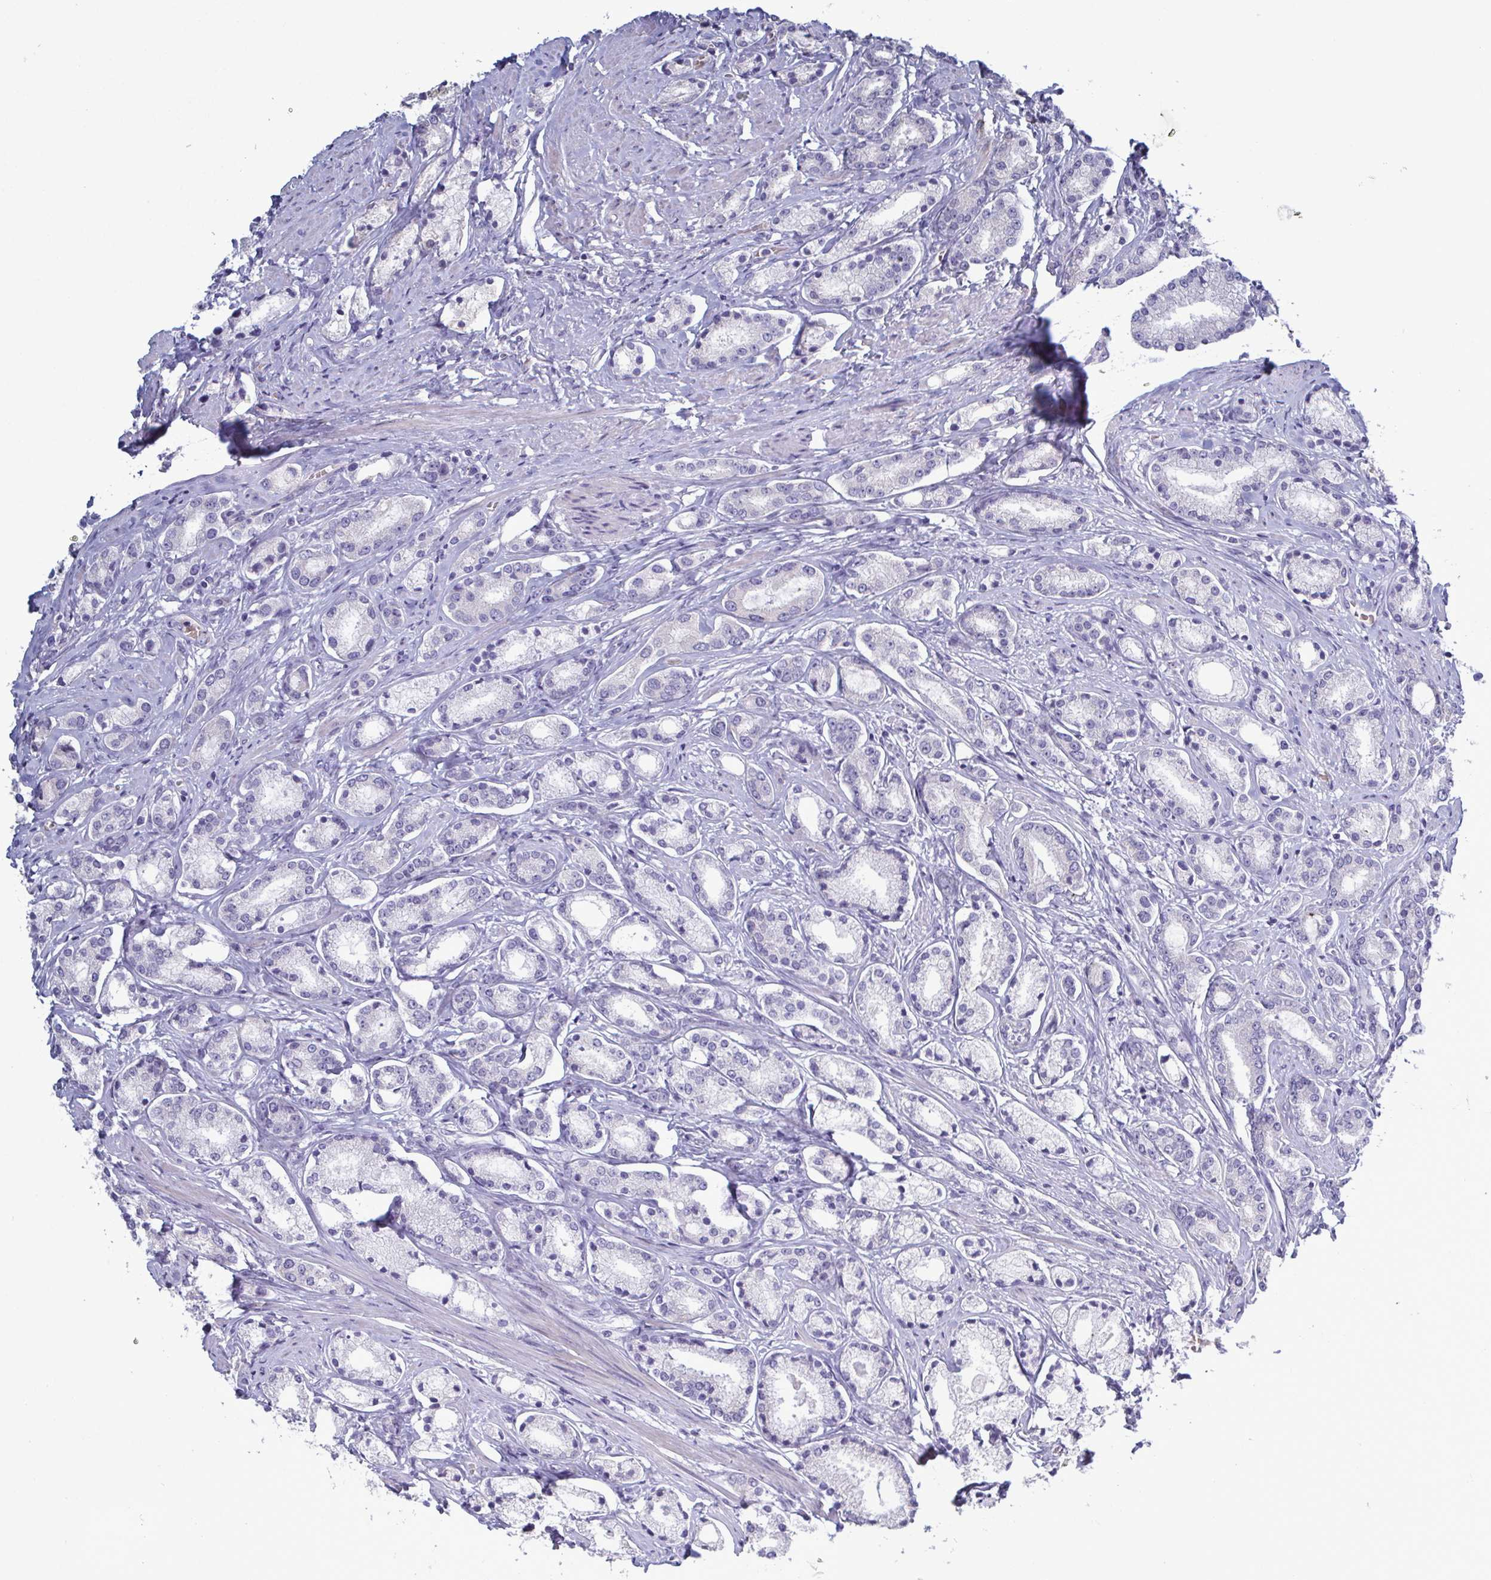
{"staining": {"intensity": "negative", "quantity": "none", "location": "none"}, "tissue": "prostate cancer", "cell_type": "Tumor cells", "image_type": "cancer", "snomed": [{"axis": "morphology", "description": "Adenocarcinoma, High grade"}, {"axis": "topography", "description": "Prostate"}], "caption": "Protein analysis of prostate adenocarcinoma (high-grade) reveals no significant expression in tumor cells.", "gene": "GLDC", "patient": {"sex": "male", "age": 63}}